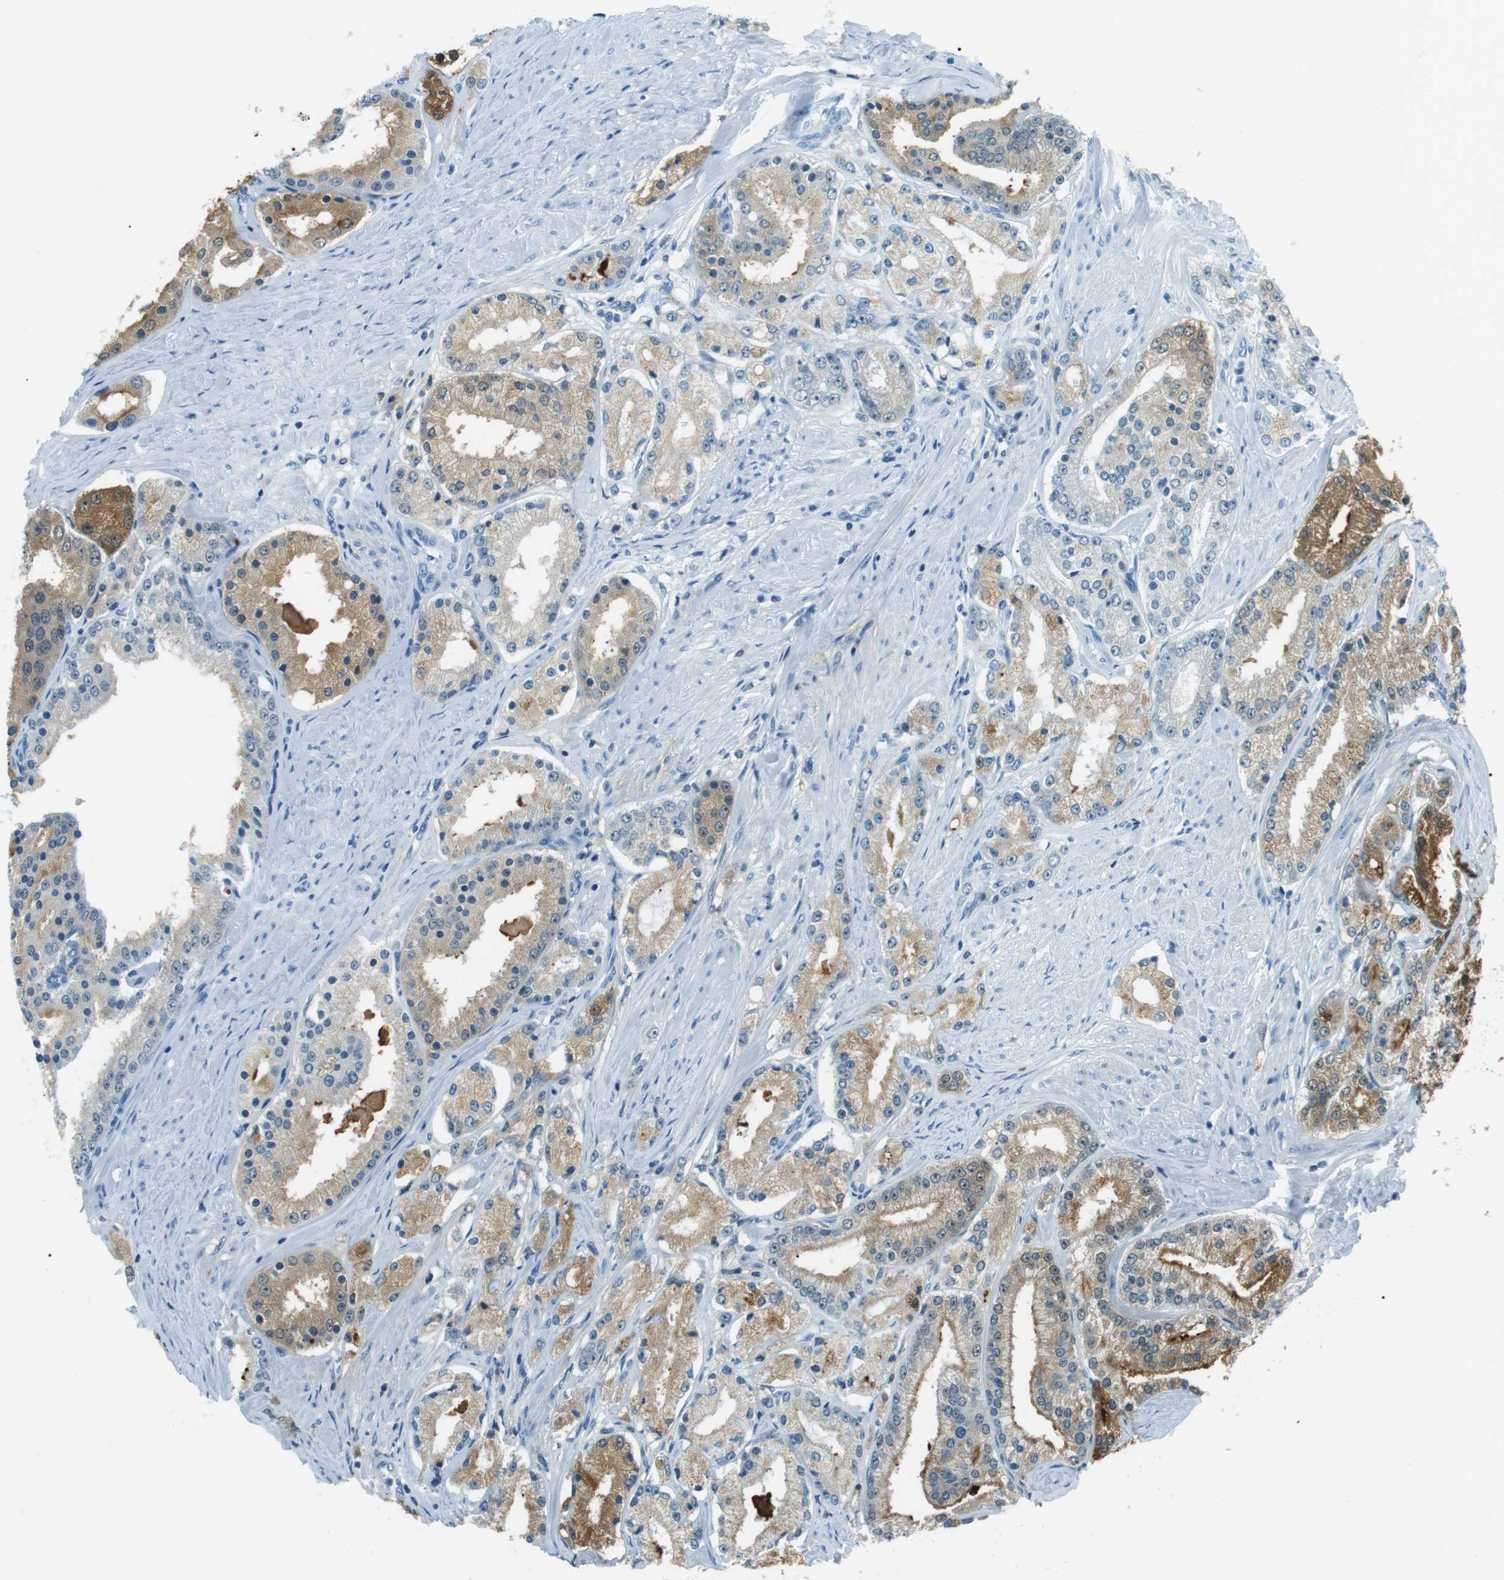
{"staining": {"intensity": "moderate", "quantity": "25%-75%", "location": "cytoplasmic/membranous"}, "tissue": "prostate cancer", "cell_type": "Tumor cells", "image_type": "cancer", "snomed": [{"axis": "morphology", "description": "Adenocarcinoma, Low grade"}, {"axis": "topography", "description": "Prostate"}], "caption": "High-power microscopy captured an IHC micrograph of prostate cancer, revealing moderate cytoplasmic/membranous staining in approximately 25%-75% of tumor cells.", "gene": "PJA1", "patient": {"sex": "male", "age": 63}}